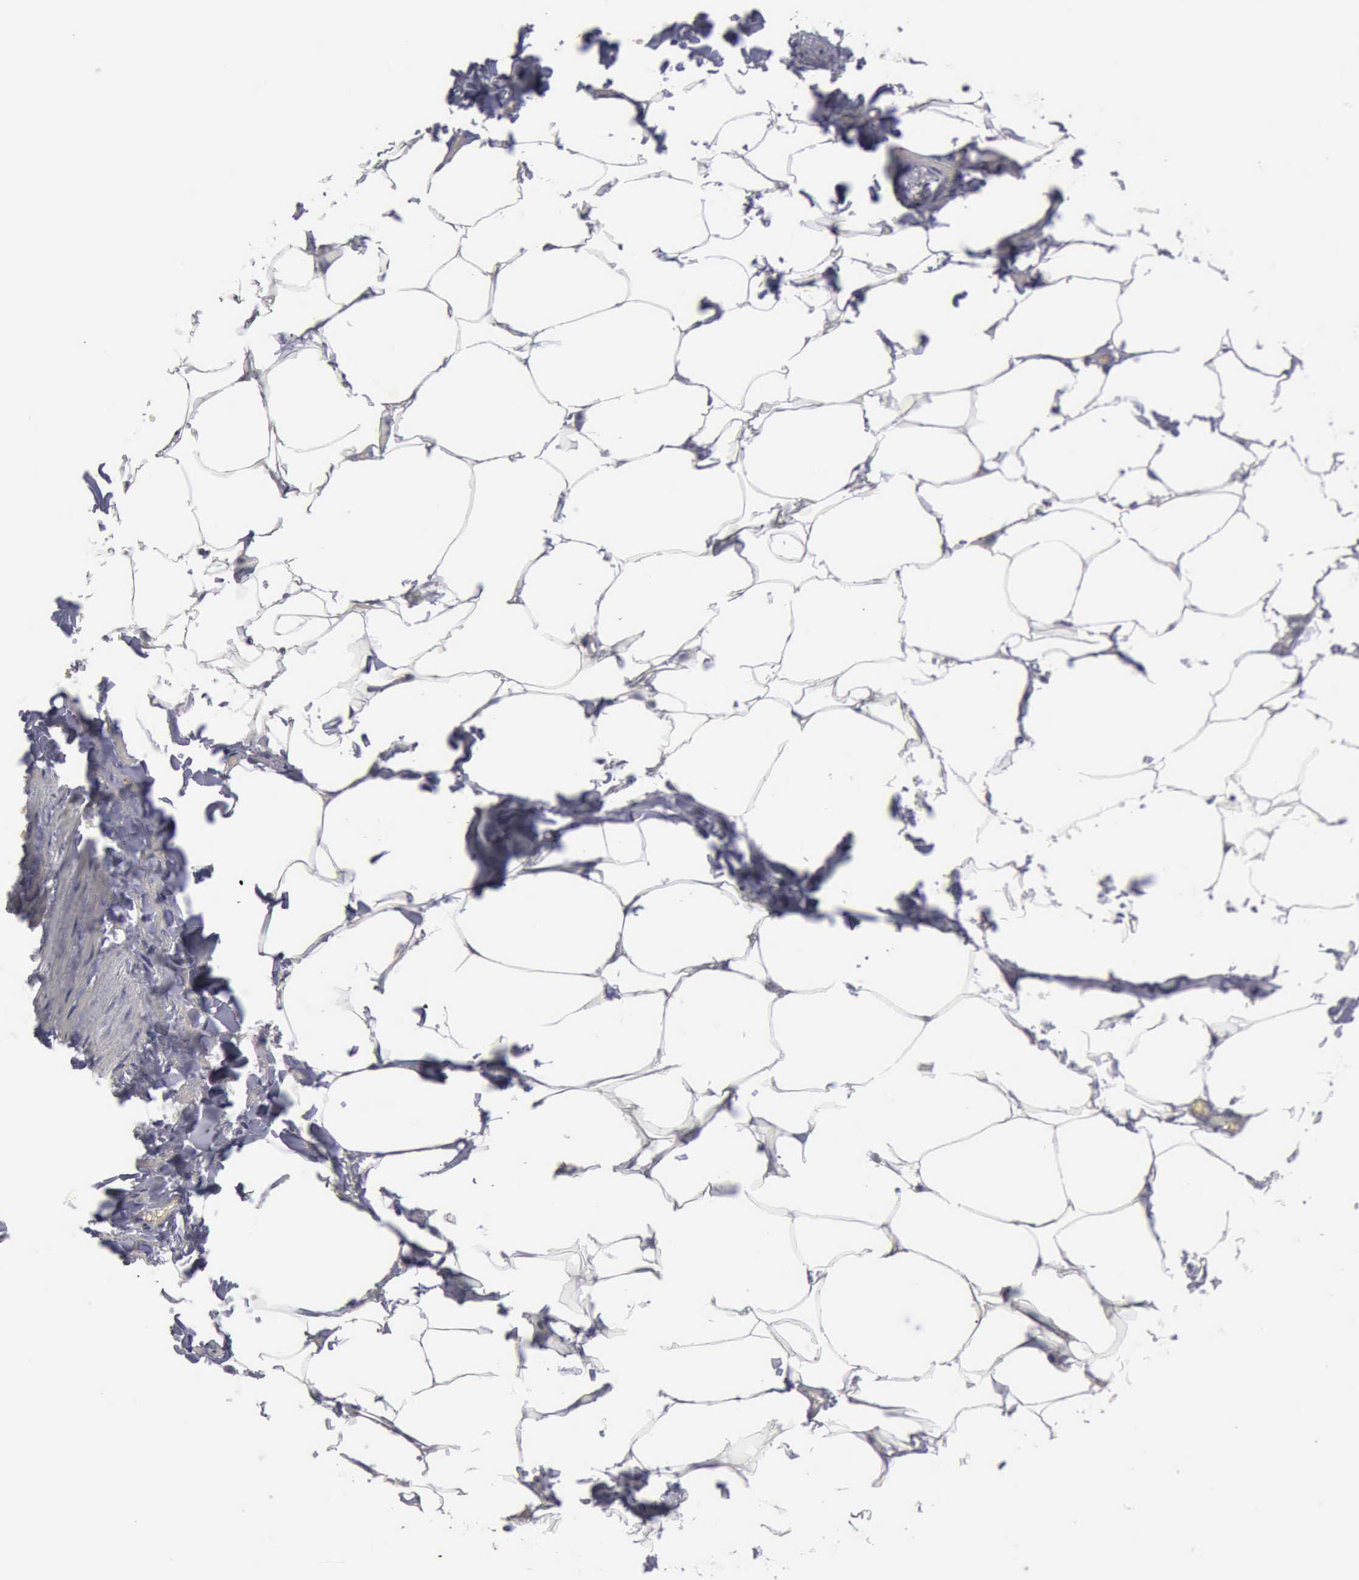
{"staining": {"intensity": "negative", "quantity": "none", "location": "none"}, "tissue": "adipose tissue", "cell_type": "Adipocytes", "image_type": "normal", "snomed": [{"axis": "morphology", "description": "Normal tissue, NOS"}, {"axis": "topography", "description": "Vascular tissue"}], "caption": "Immunohistochemistry (IHC) of benign human adipose tissue reveals no expression in adipocytes.", "gene": "CDH2", "patient": {"sex": "male", "age": 41}}